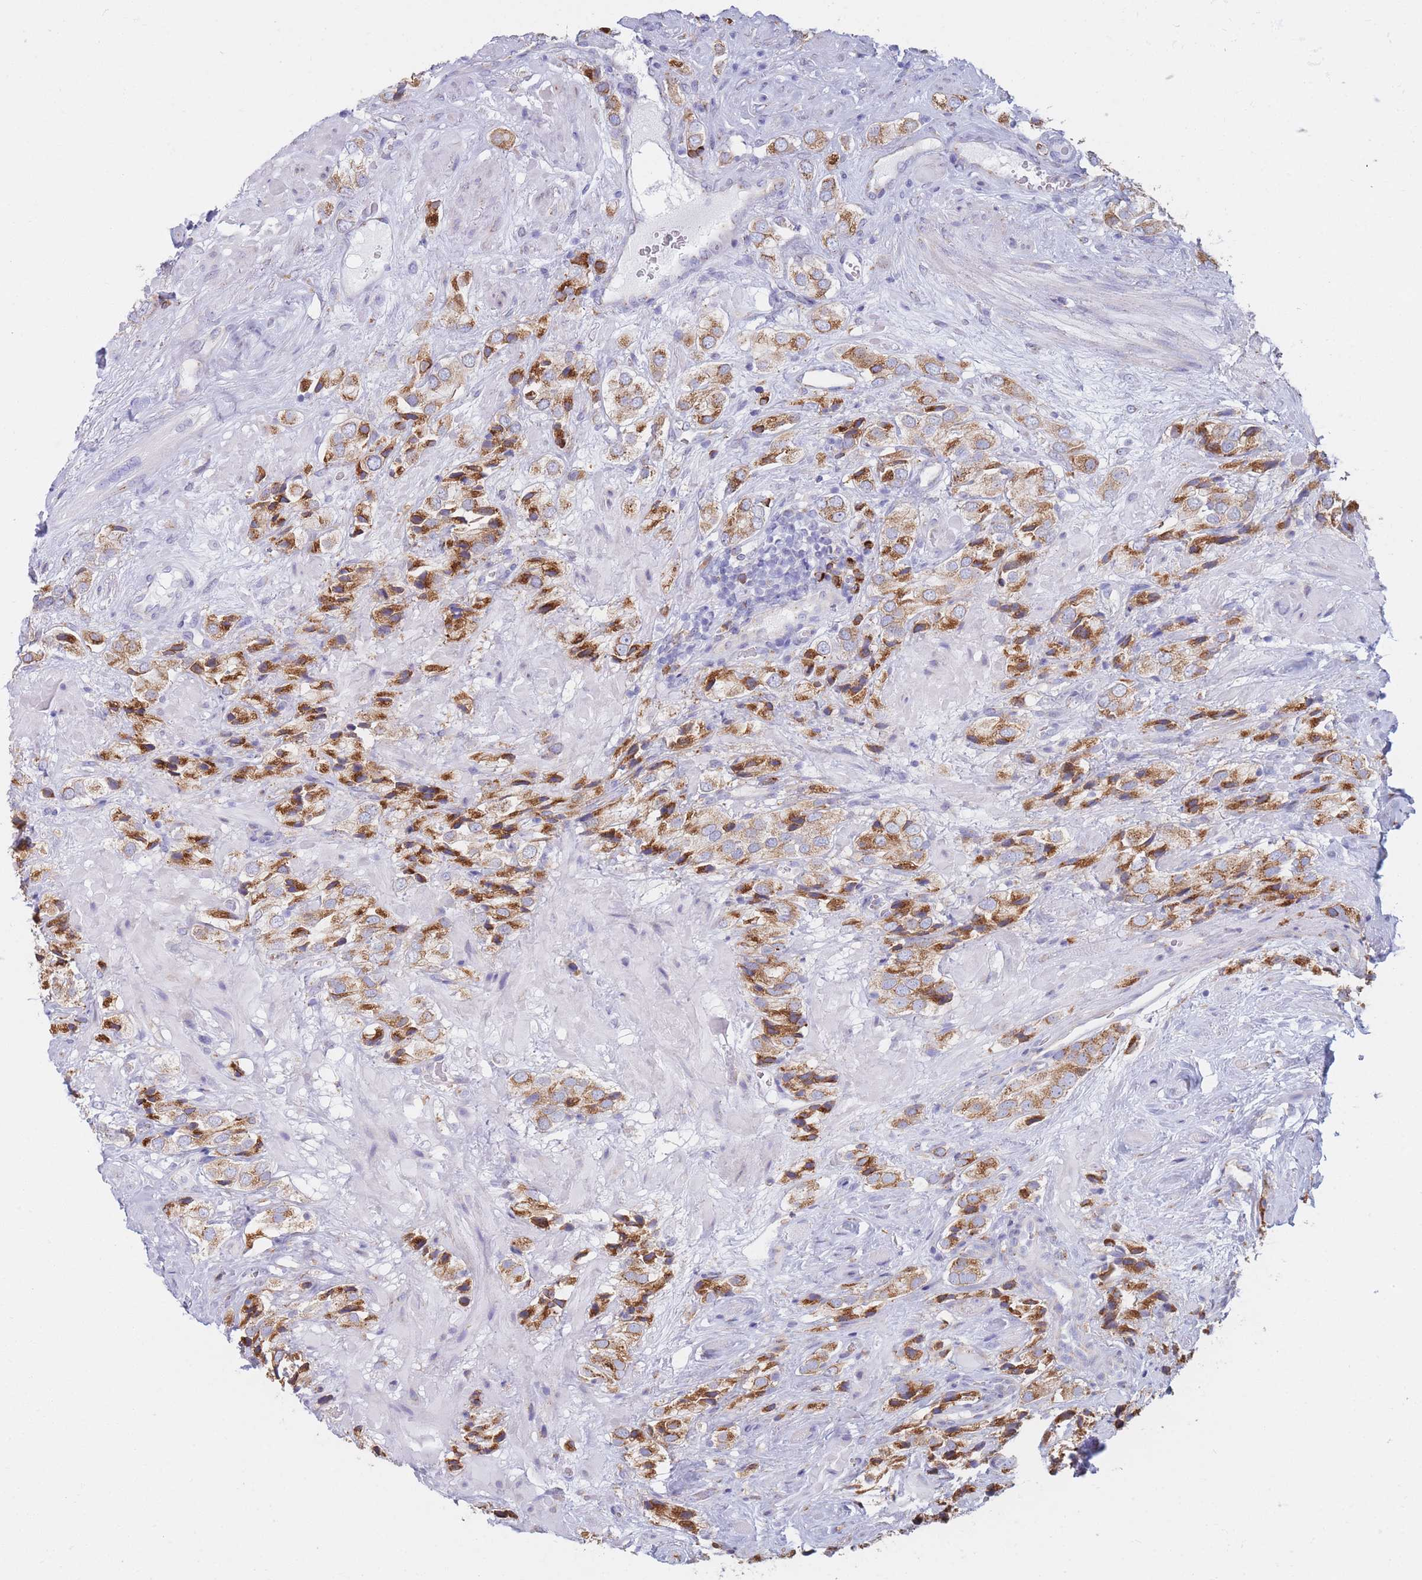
{"staining": {"intensity": "moderate", "quantity": ">75%", "location": "cytoplasmic/membranous"}, "tissue": "prostate cancer", "cell_type": "Tumor cells", "image_type": "cancer", "snomed": [{"axis": "morphology", "description": "Adenocarcinoma, High grade"}, {"axis": "topography", "description": "Prostate and seminal vesicle, NOS"}], "caption": "Prostate adenocarcinoma (high-grade) stained with a brown dye displays moderate cytoplasmic/membranous positive expression in approximately >75% of tumor cells.", "gene": "MRPL30", "patient": {"sex": "male", "age": 64}}